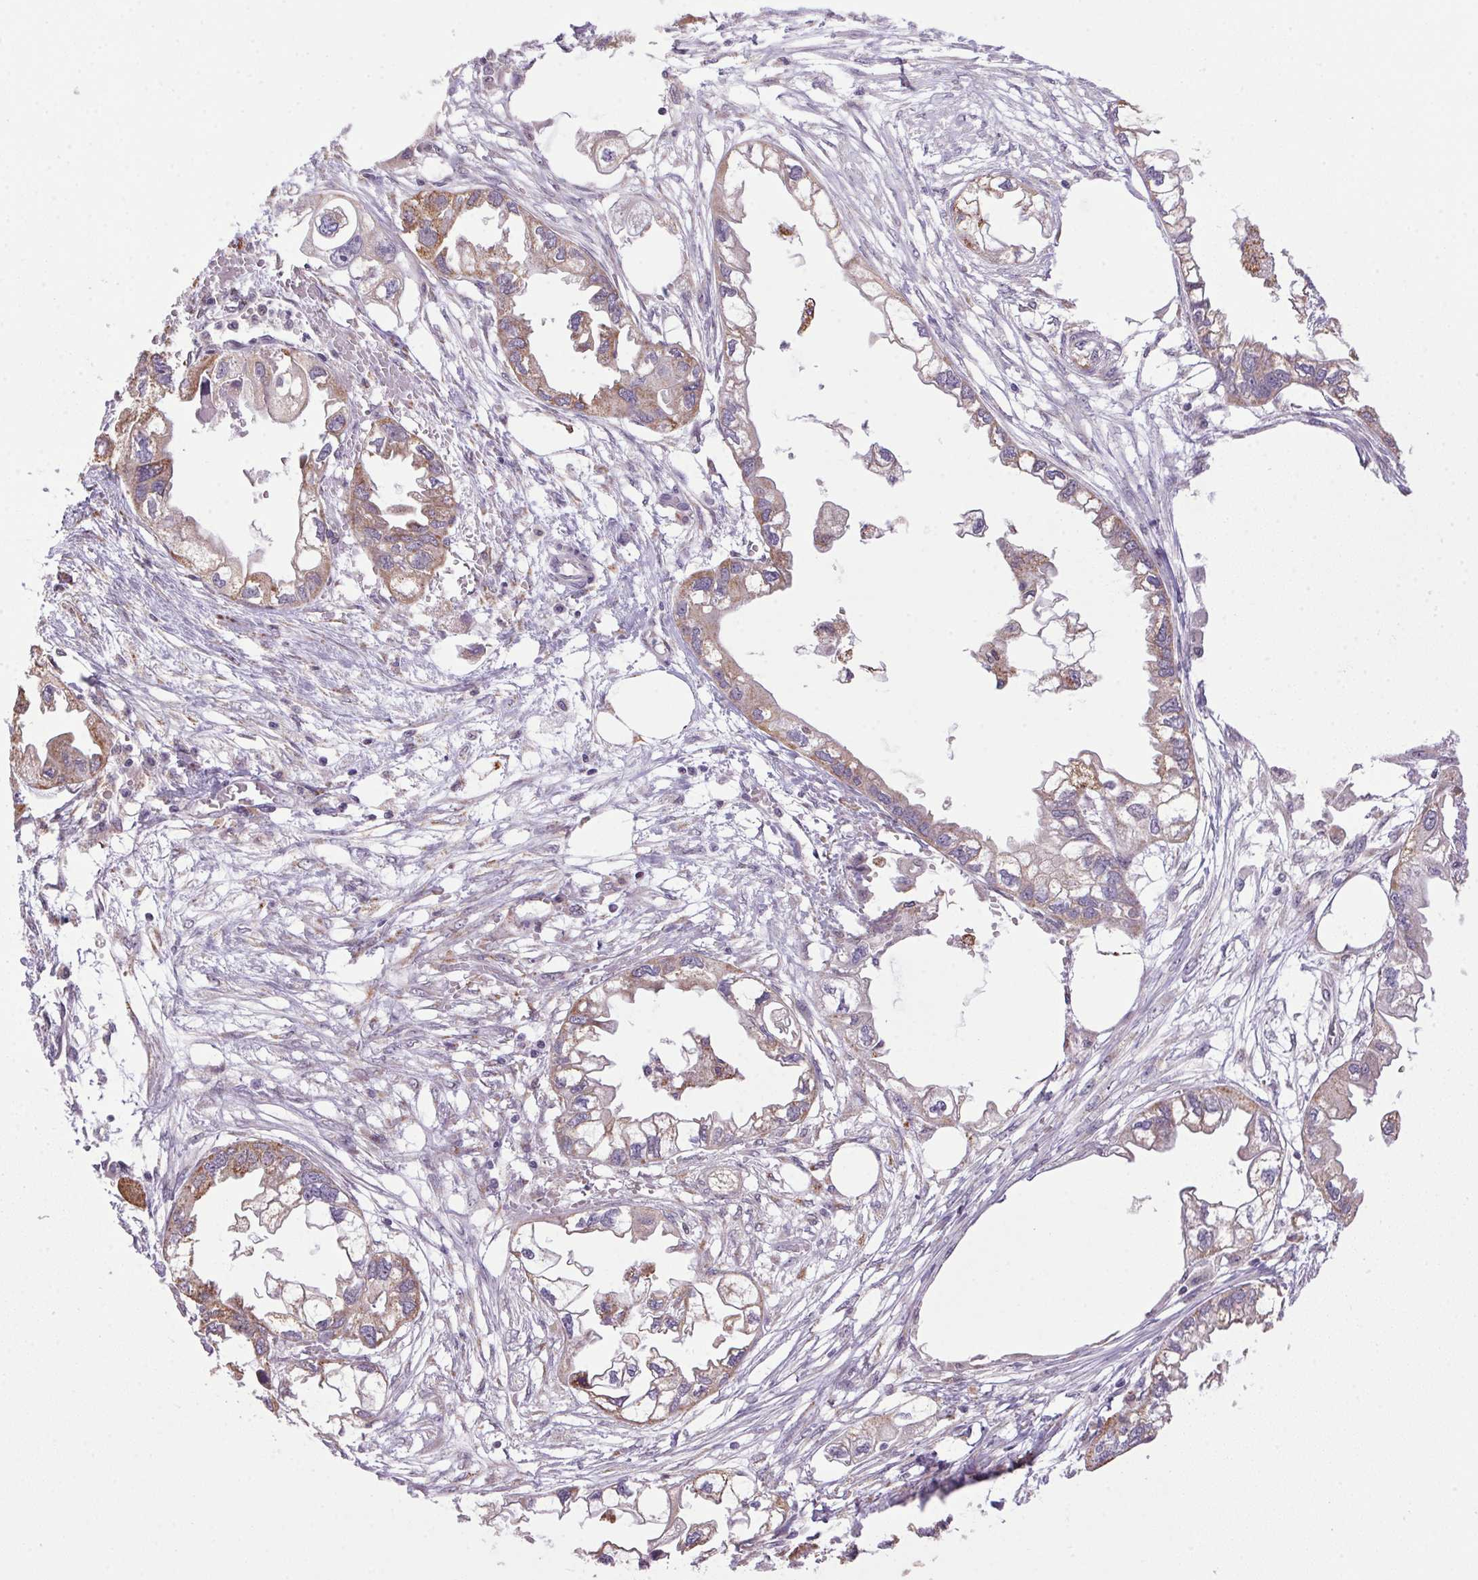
{"staining": {"intensity": "weak", "quantity": ">75%", "location": "cytoplasmic/membranous"}, "tissue": "endometrial cancer", "cell_type": "Tumor cells", "image_type": "cancer", "snomed": [{"axis": "morphology", "description": "Adenocarcinoma, NOS"}, {"axis": "morphology", "description": "Adenocarcinoma, metastatic, NOS"}, {"axis": "topography", "description": "Adipose tissue"}, {"axis": "topography", "description": "Endometrium"}], "caption": "This is a photomicrograph of immunohistochemistry staining of endometrial cancer, which shows weak expression in the cytoplasmic/membranous of tumor cells.", "gene": "AKR1E2", "patient": {"sex": "female", "age": 67}}